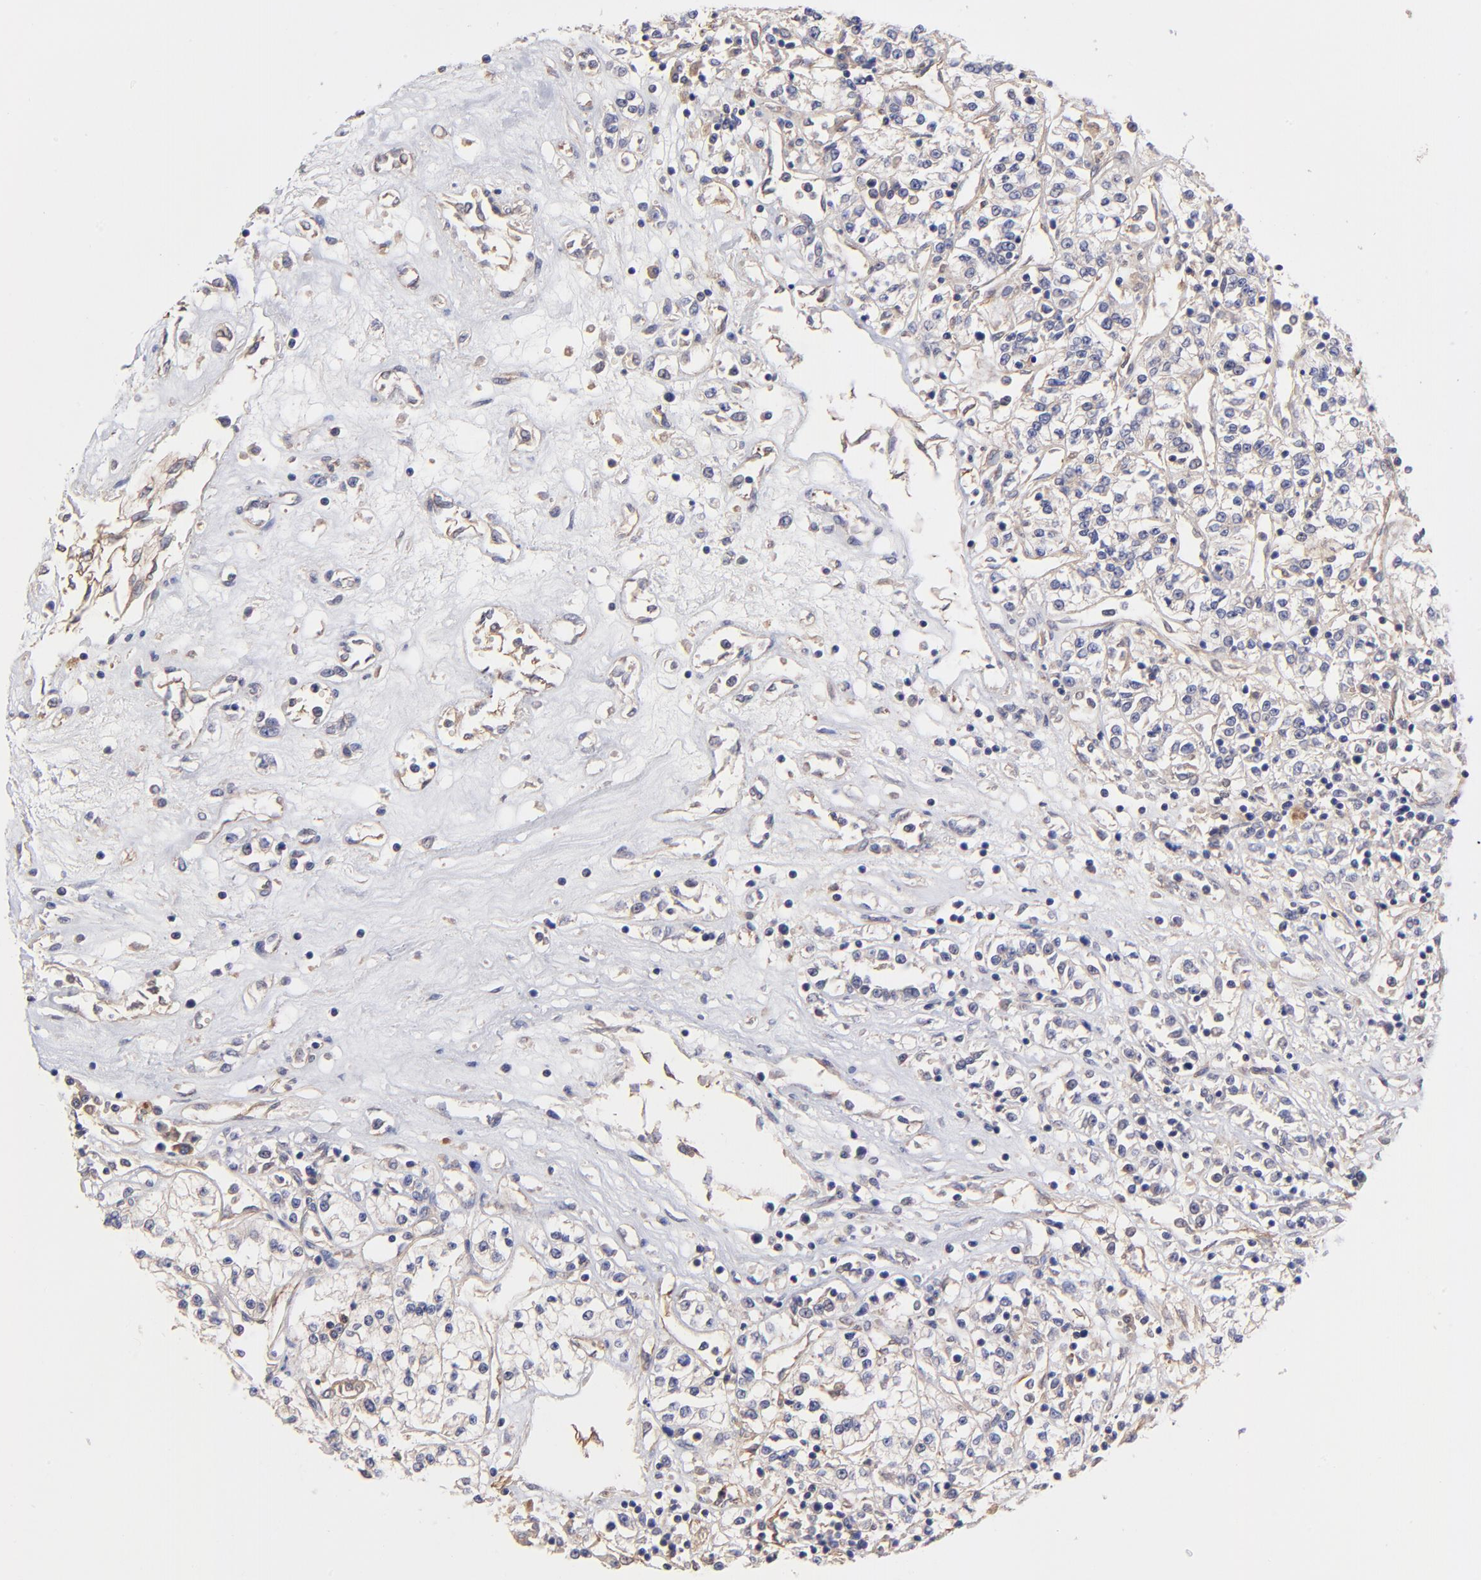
{"staining": {"intensity": "negative", "quantity": "none", "location": "none"}, "tissue": "renal cancer", "cell_type": "Tumor cells", "image_type": "cancer", "snomed": [{"axis": "morphology", "description": "Adenocarcinoma, NOS"}, {"axis": "topography", "description": "Kidney"}], "caption": "A high-resolution photomicrograph shows immunohistochemistry (IHC) staining of adenocarcinoma (renal), which displays no significant expression in tumor cells.", "gene": "ASB7", "patient": {"sex": "female", "age": 76}}